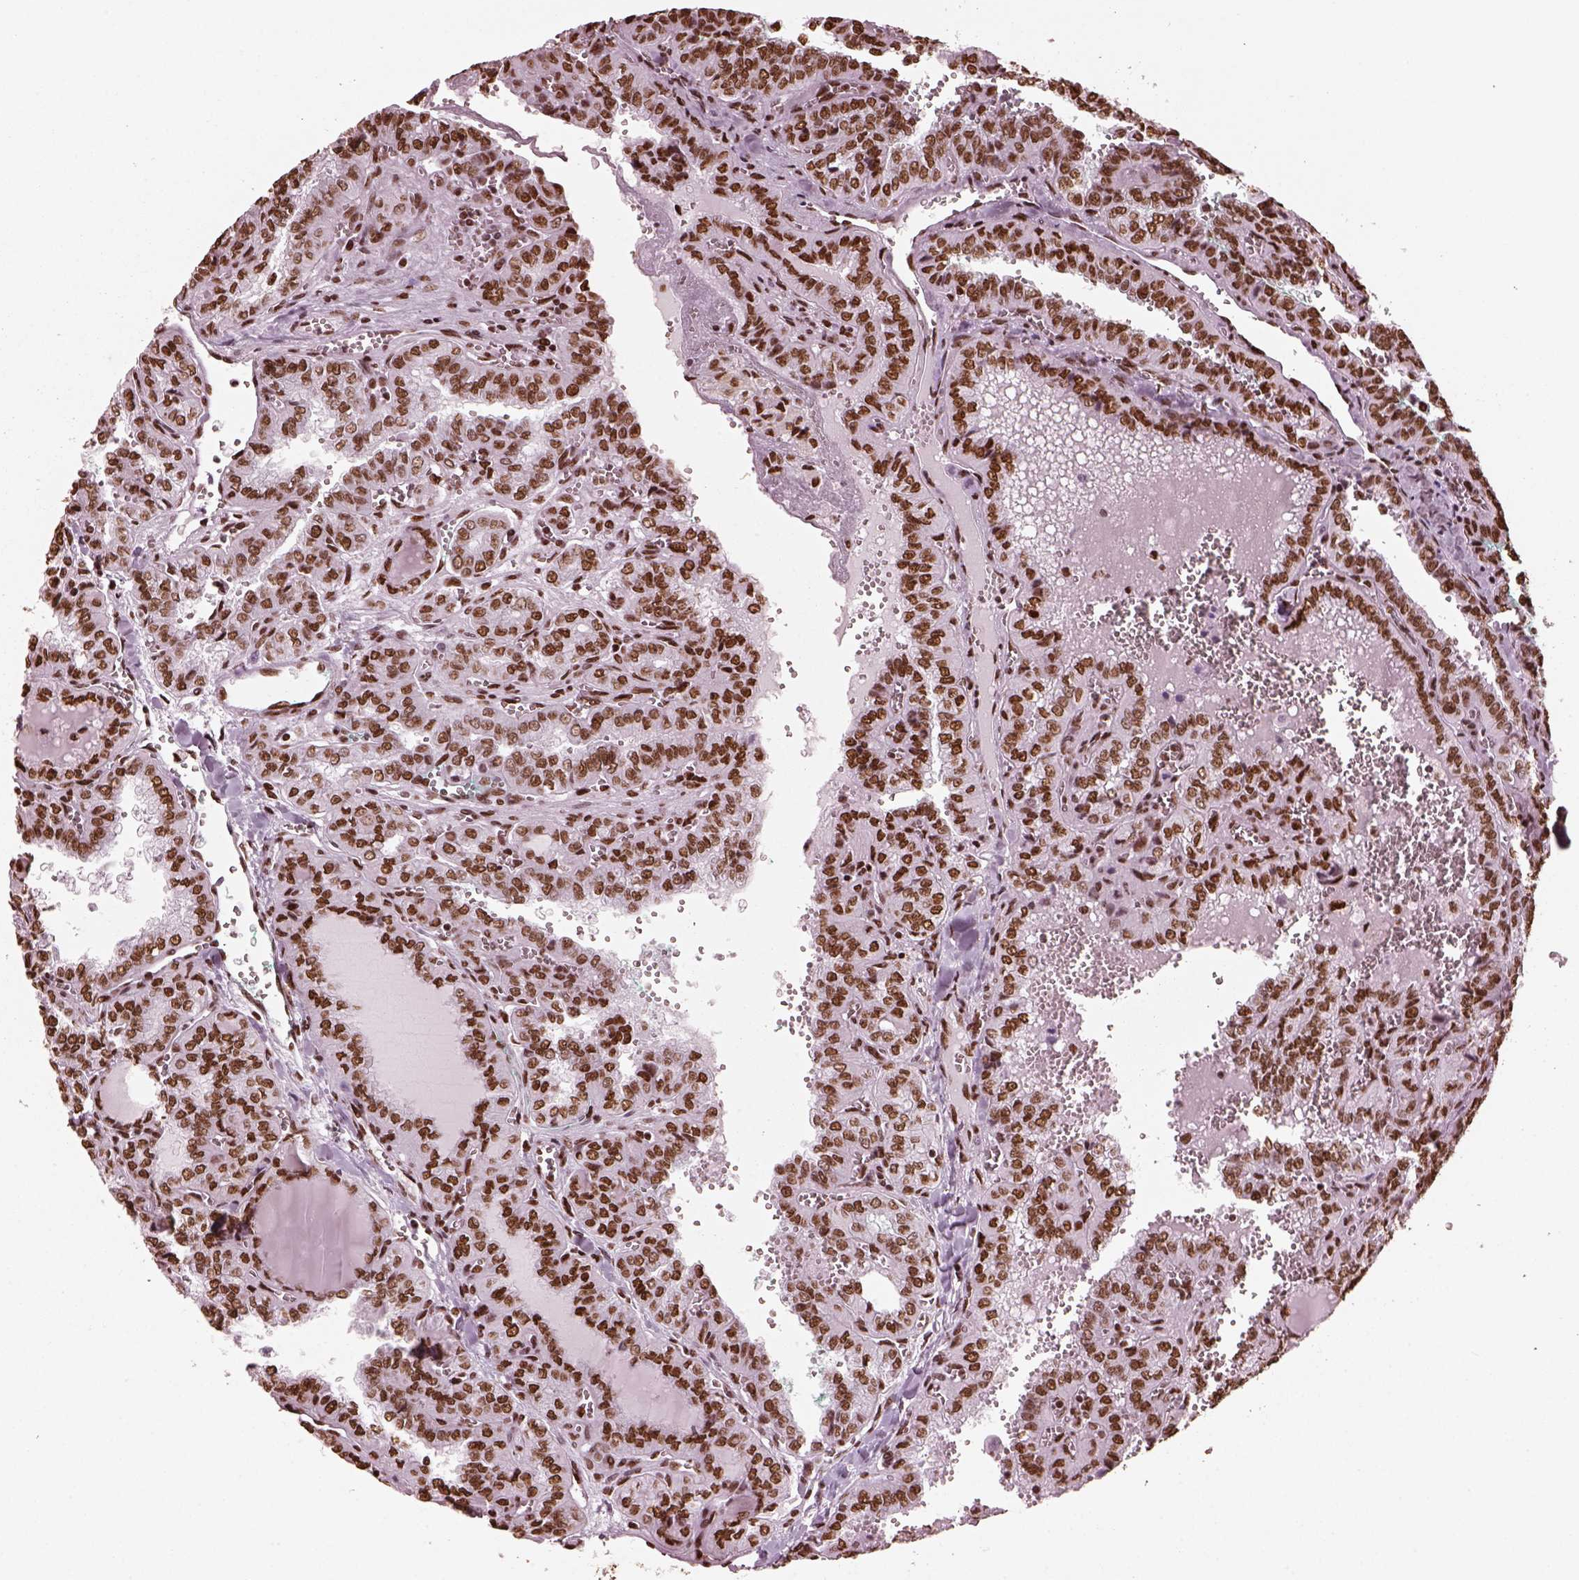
{"staining": {"intensity": "strong", "quantity": ">75%", "location": "nuclear"}, "tissue": "thyroid cancer", "cell_type": "Tumor cells", "image_type": "cancer", "snomed": [{"axis": "morphology", "description": "Papillary adenocarcinoma, NOS"}, {"axis": "topography", "description": "Thyroid gland"}], "caption": "There is high levels of strong nuclear expression in tumor cells of thyroid cancer, as demonstrated by immunohistochemical staining (brown color).", "gene": "CBFA2T3", "patient": {"sex": "female", "age": 41}}